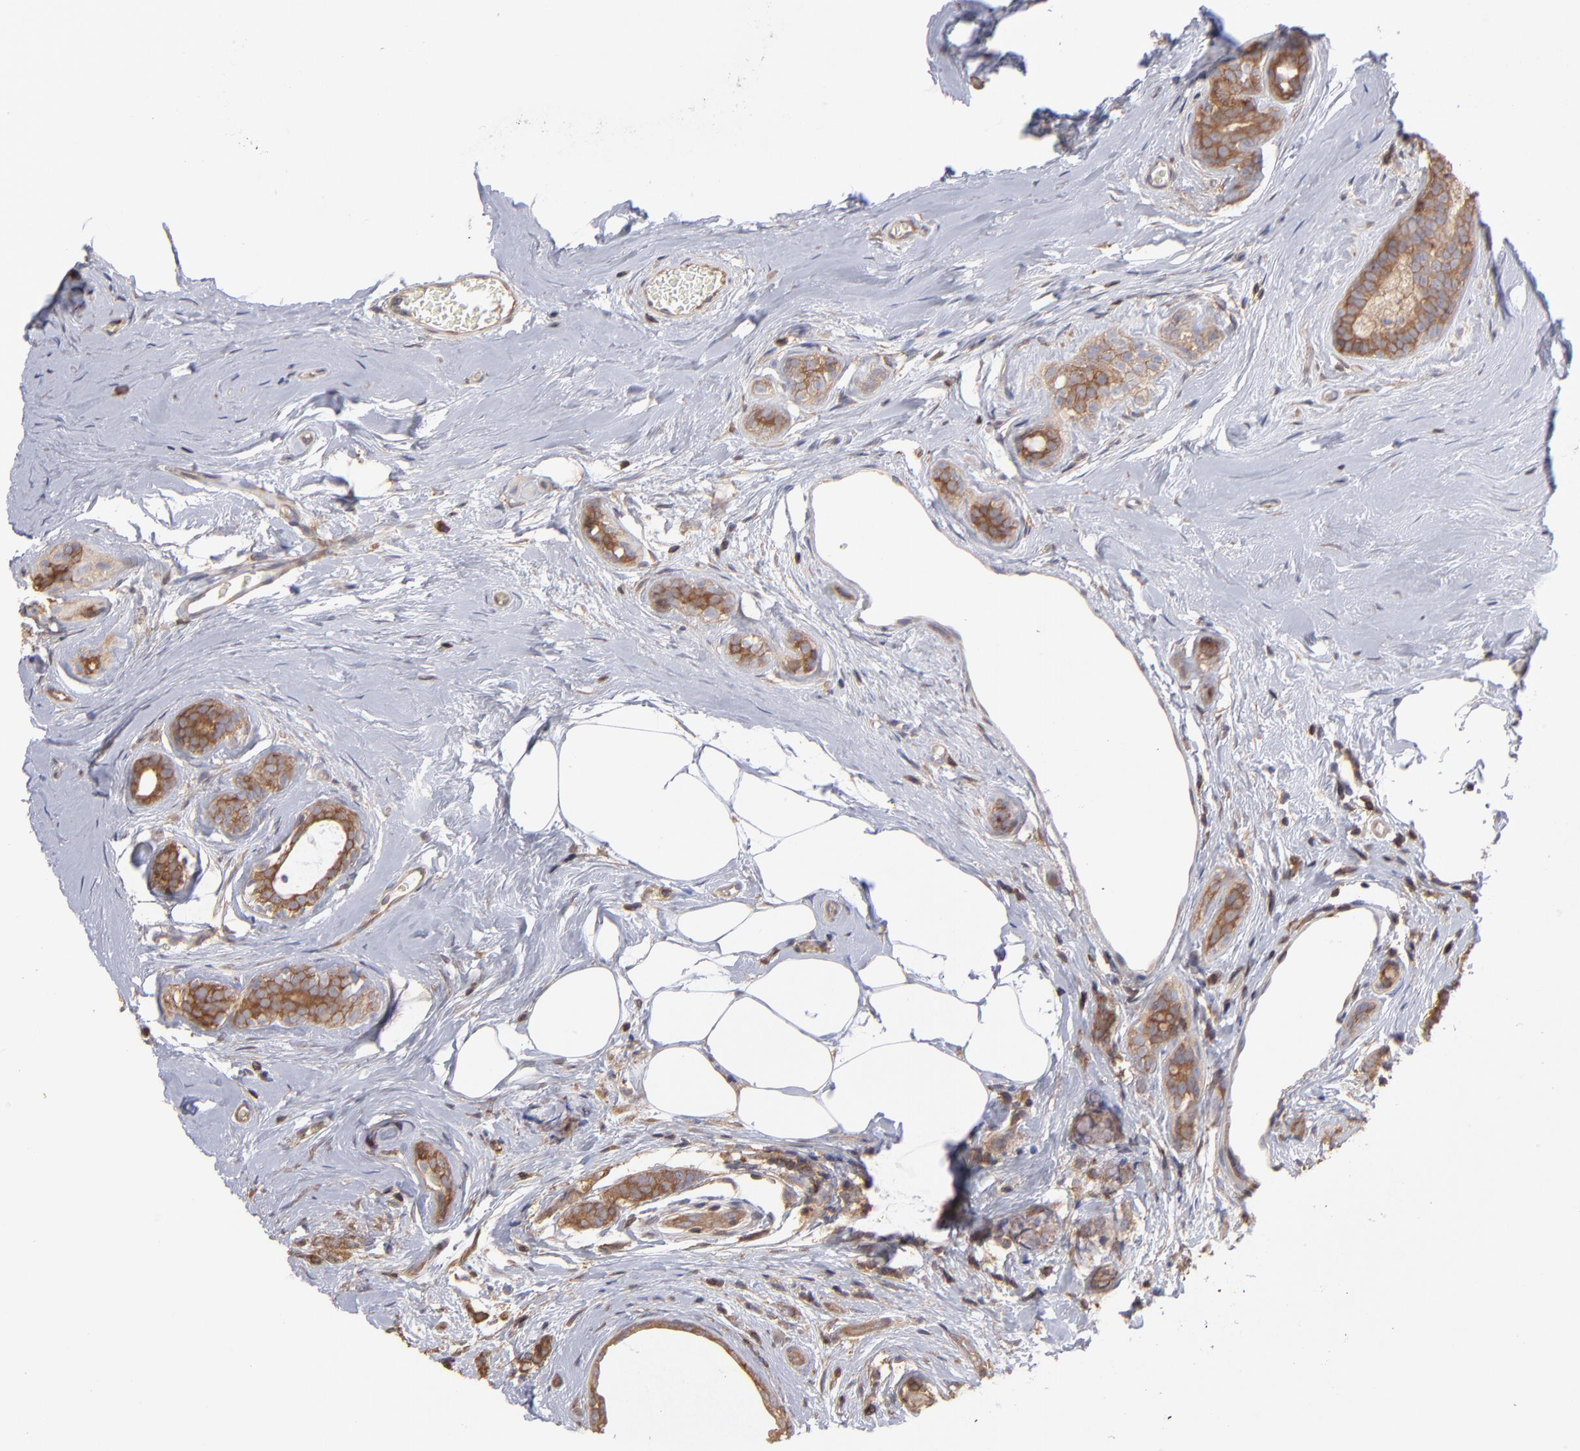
{"staining": {"intensity": "strong", "quantity": ">75%", "location": "cytoplasmic/membranous"}, "tissue": "breast cancer", "cell_type": "Tumor cells", "image_type": "cancer", "snomed": [{"axis": "morphology", "description": "Lobular carcinoma"}, {"axis": "topography", "description": "Breast"}], "caption": "Tumor cells demonstrate high levels of strong cytoplasmic/membranous positivity in about >75% of cells in breast lobular carcinoma. Nuclei are stained in blue.", "gene": "MAP2K2", "patient": {"sex": "female", "age": 60}}